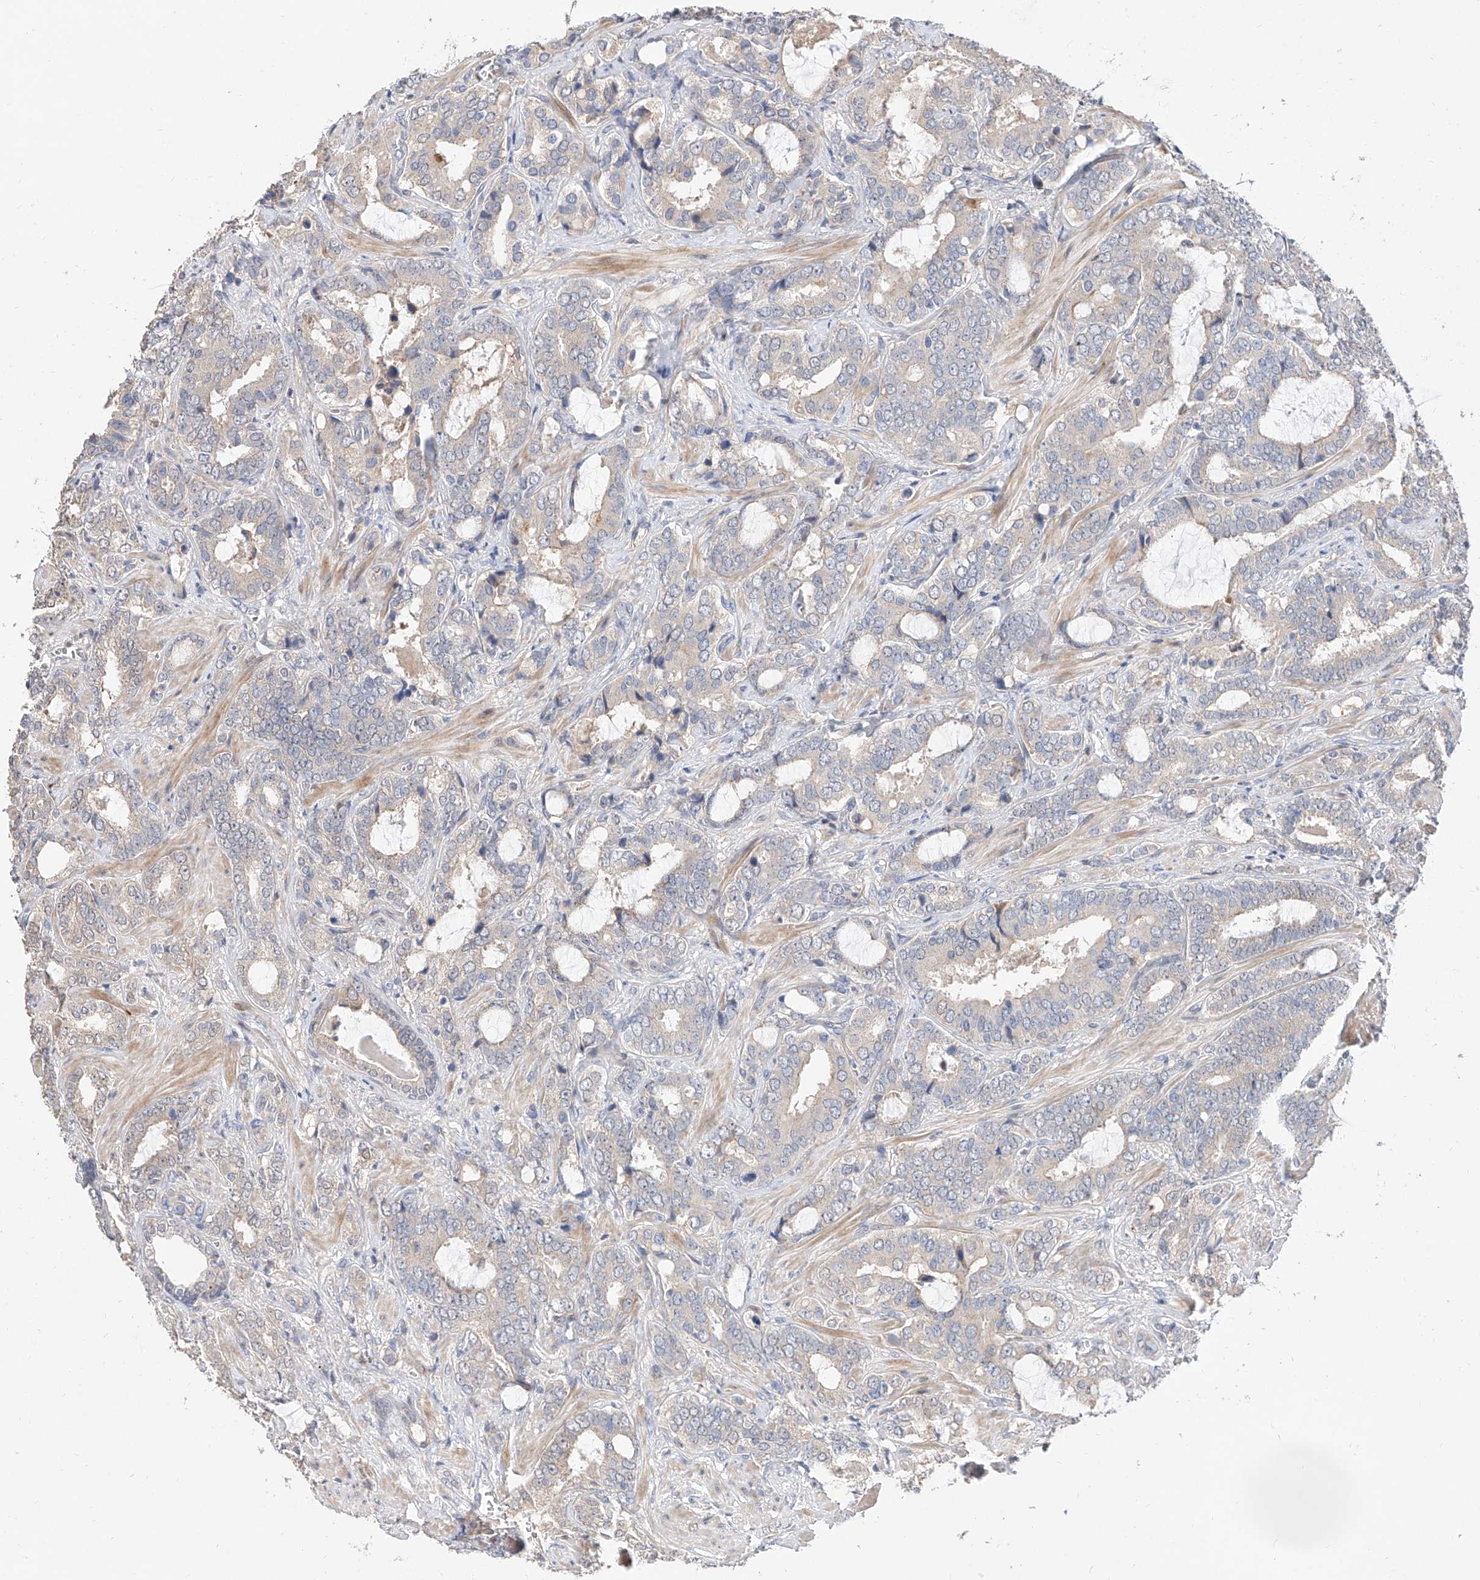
{"staining": {"intensity": "weak", "quantity": "<25%", "location": "cytoplasmic/membranous"}, "tissue": "prostate cancer", "cell_type": "Tumor cells", "image_type": "cancer", "snomed": [{"axis": "morphology", "description": "Adenocarcinoma, High grade"}, {"axis": "topography", "description": "Prostate and seminal vesicle, NOS"}], "caption": "Immunohistochemistry (IHC) image of neoplastic tissue: human prostate cancer (high-grade adenocarcinoma) stained with DAB shows no significant protein positivity in tumor cells.", "gene": "FUCA2", "patient": {"sex": "male", "age": 67}}